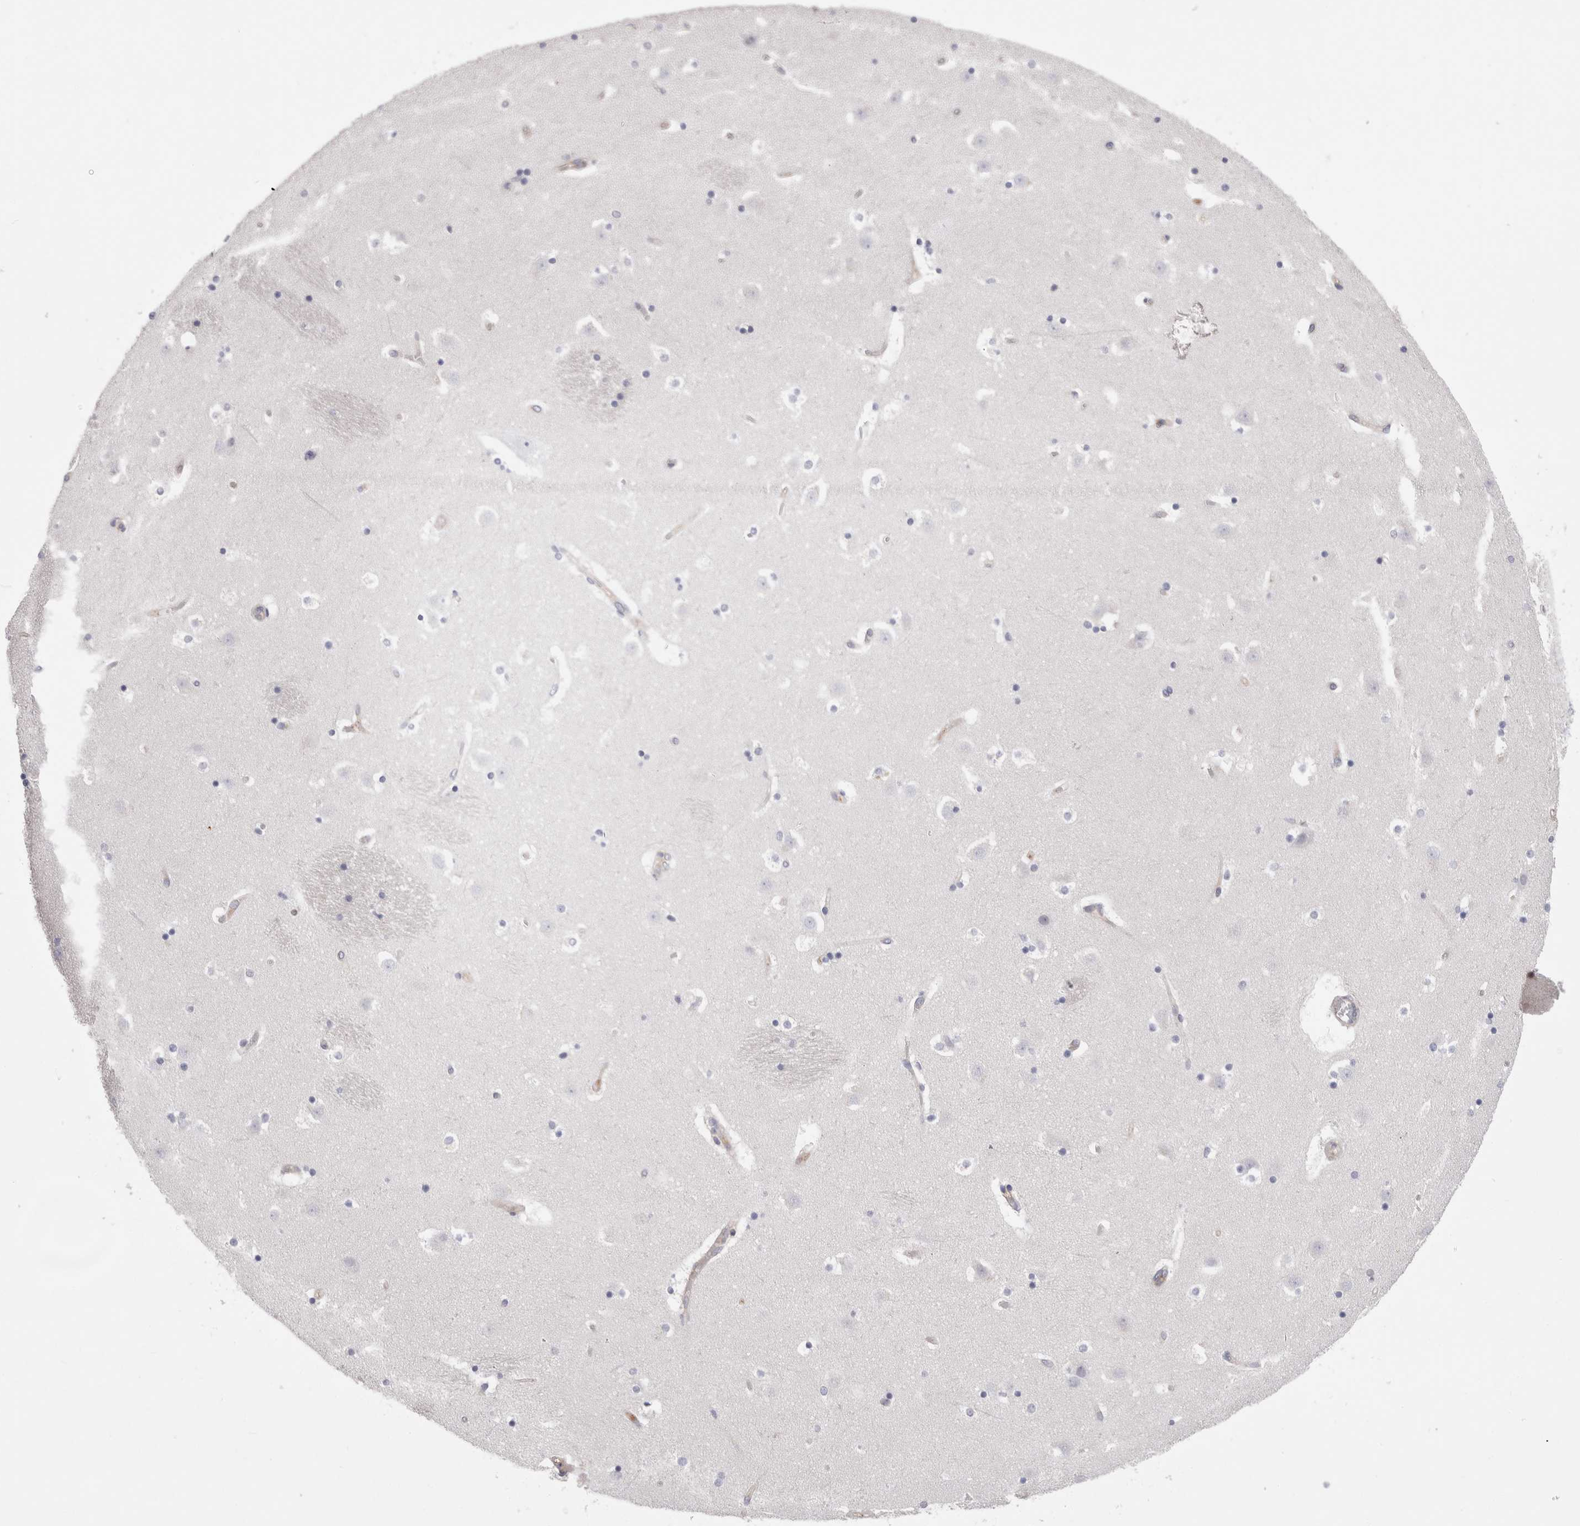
{"staining": {"intensity": "negative", "quantity": "none", "location": "none"}, "tissue": "caudate", "cell_type": "Glial cells", "image_type": "normal", "snomed": [{"axis": "morphology", "description": "Normal tissue, NOS"}, {"axis": "topography", "description": "Lateral ventricle wall"}], "caption": "Protein analysis of benign caudate demonstrates no significant staining in glial cells.", "gene": "RAB11FIP1", "patient": {"sex": "male", "age": 45}}